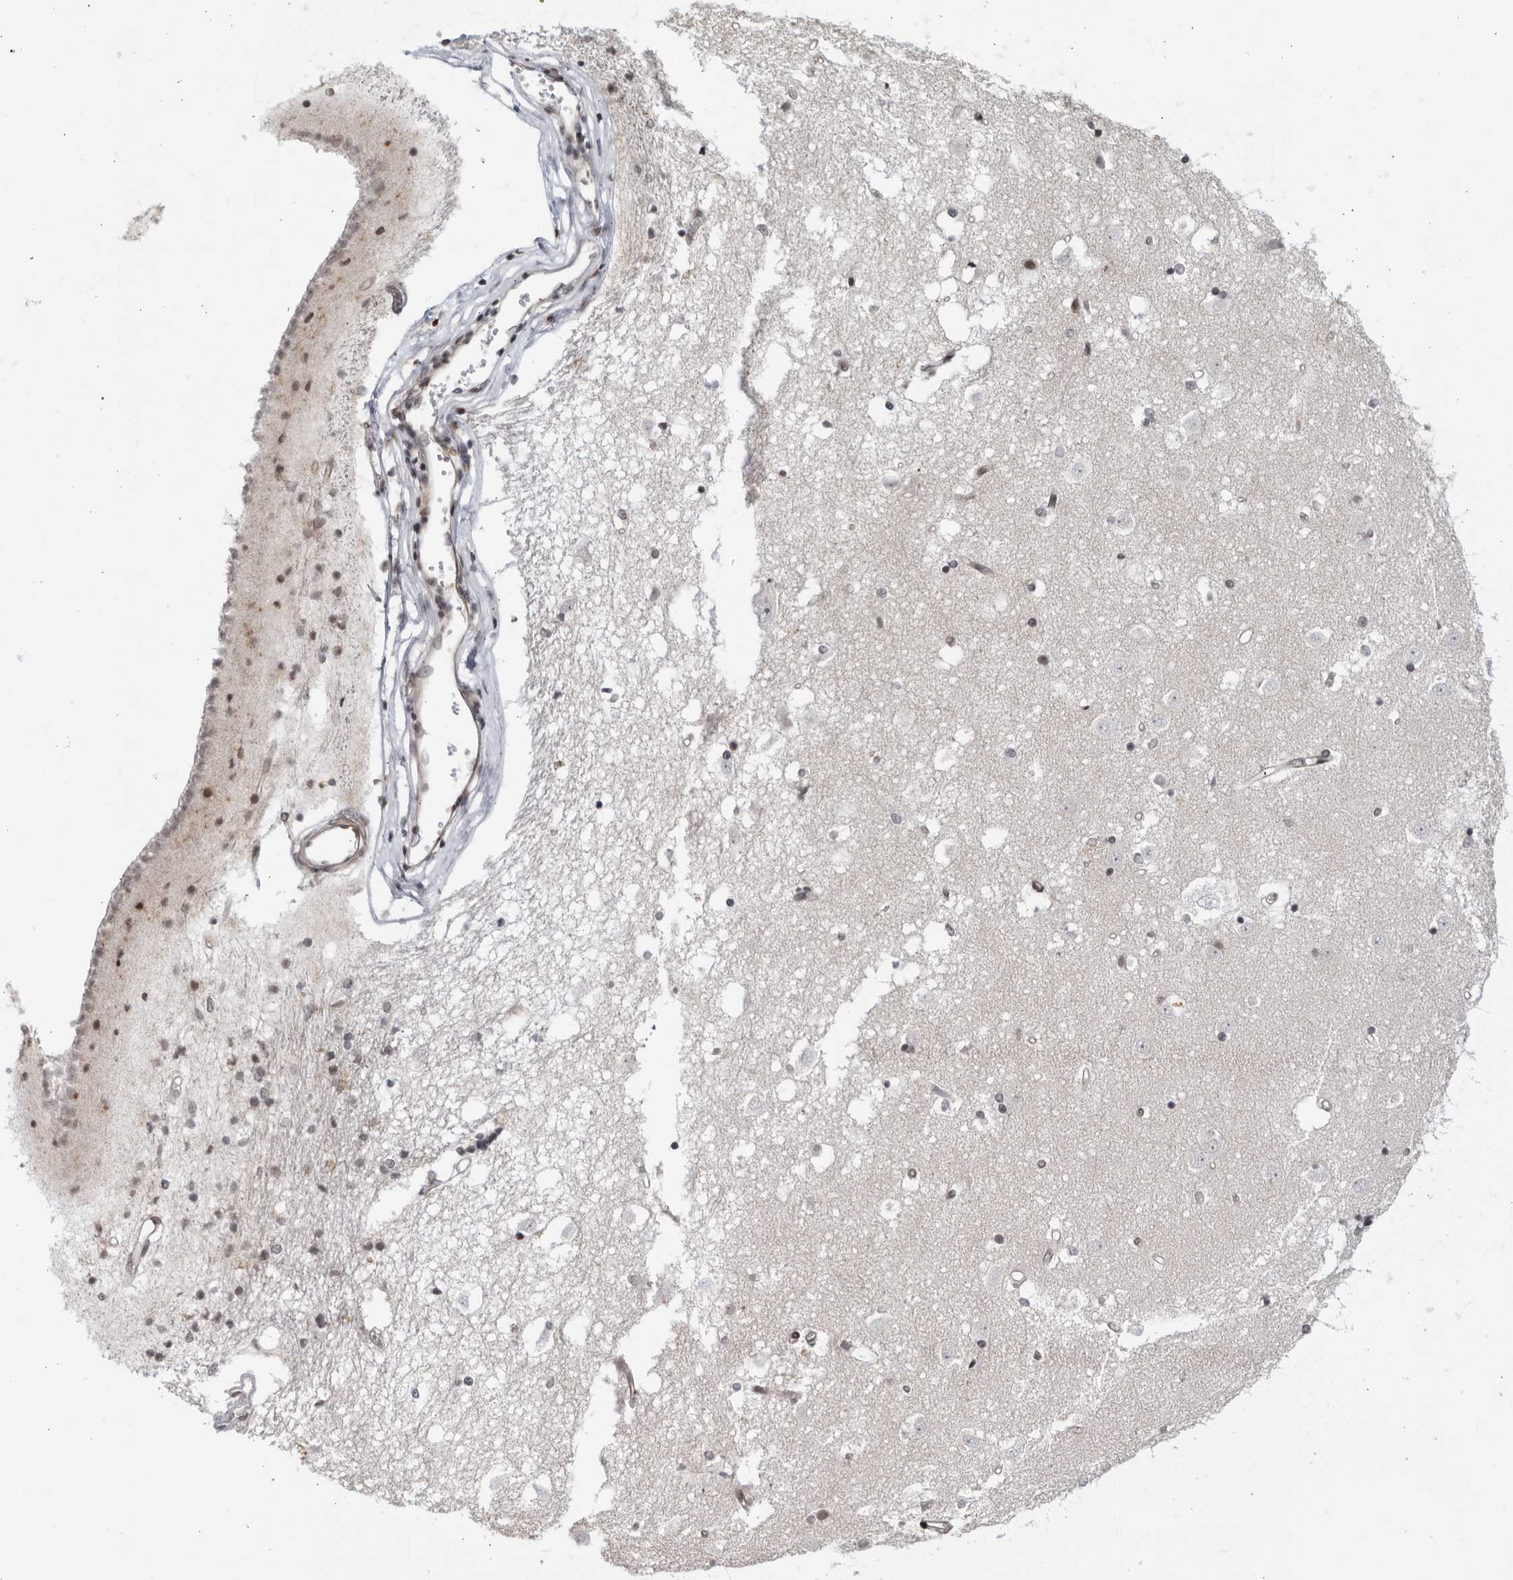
{"staining": {"intensity": "negative", "quantity": "none", "location": "none"}, "tissue": "caudate", "cell_type": "Glial cells", "image_type": "normal", "snomed": [{"axis": "morphology", "description": "Normal tissue, NOS"}, {"axis": "topography", "description": "Lateral ventricle wall"}], "caption": "Micrograph shows no significant protein expression in glial cells of benign caudate. Brightfield microscopy of immunohistochemistry (IHC) stained with DAB (brown) and hematoxylin (blue), captured at high magnification.", "gene": "DTL", "patient": {"sex": "male", "age": 45}}